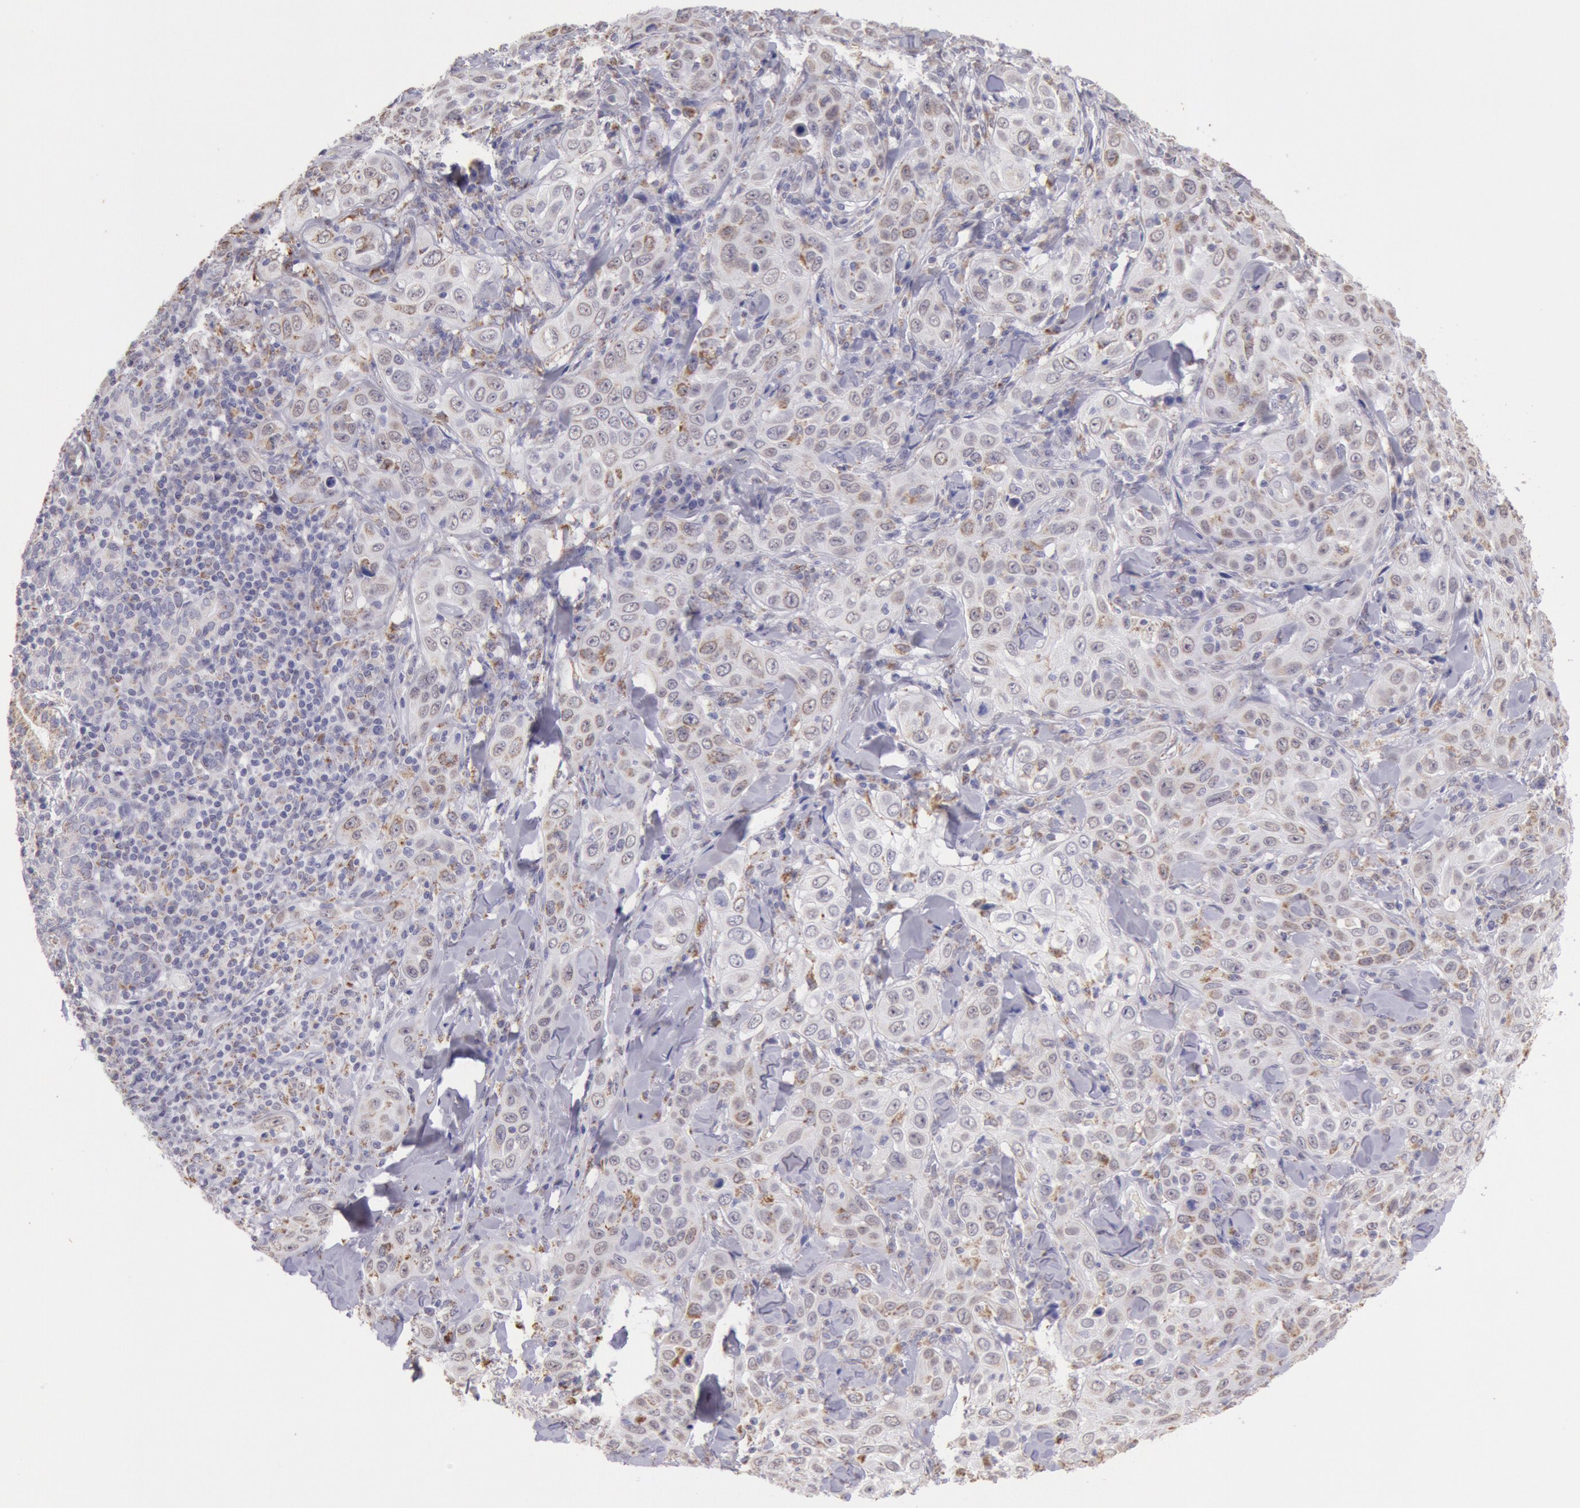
{"staining": {"intensity": "weak", "quantity": "25%-75%", "location": "cytoplasmic/membranous,nuclear"}, "tissue": "skin cancer", "cell_type": "Tumor cells", "image_type": "cancer", "snomed": [{"axis": "morphology", "description": "Squamous cell carcinoma, NOS"}, {"axis": "topography", "description": "Skin"}], "caption": "Skin cancer stained for a protein (brown) reveals weak cytoplasmic/membranous and nuclear positive expression in about 25%-75% of tumor cells.", "gene": "FRMD6", "patient": {"sex": "male", "age": 84}}